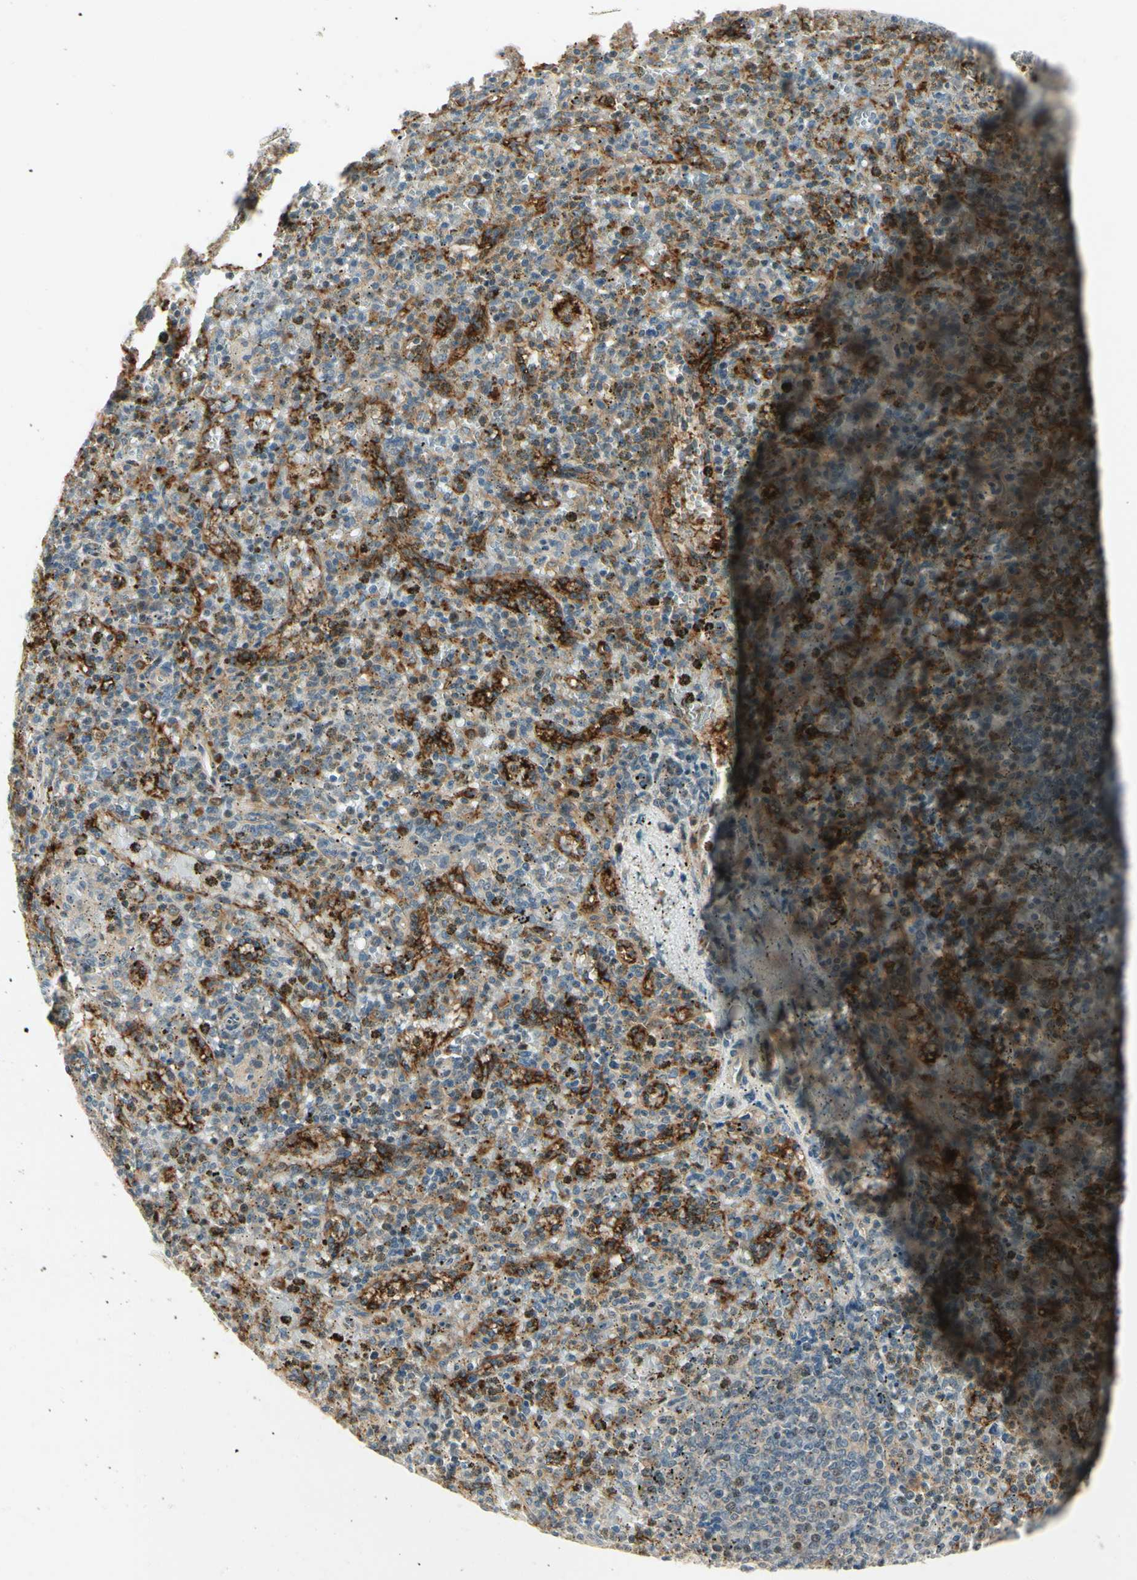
{"staining": {"intensity": "negative", "quantity": "none", "location": "none"}, "tissue": "spleen", "cell_type": "Cells in red pulp", "image_type": "normal", "snomed": [{"axis": "morphology", "description": "Normal tissue, NOS"}, {"axis": "topography", "description": "Spleen"}], "caption": "This is an immunohistochemistry micrograph of unremarkable human spleen. There is no expression in cells in red pulp.", "gene": "FNDC3B", "patient": {"sex": "male", "age": 72}}